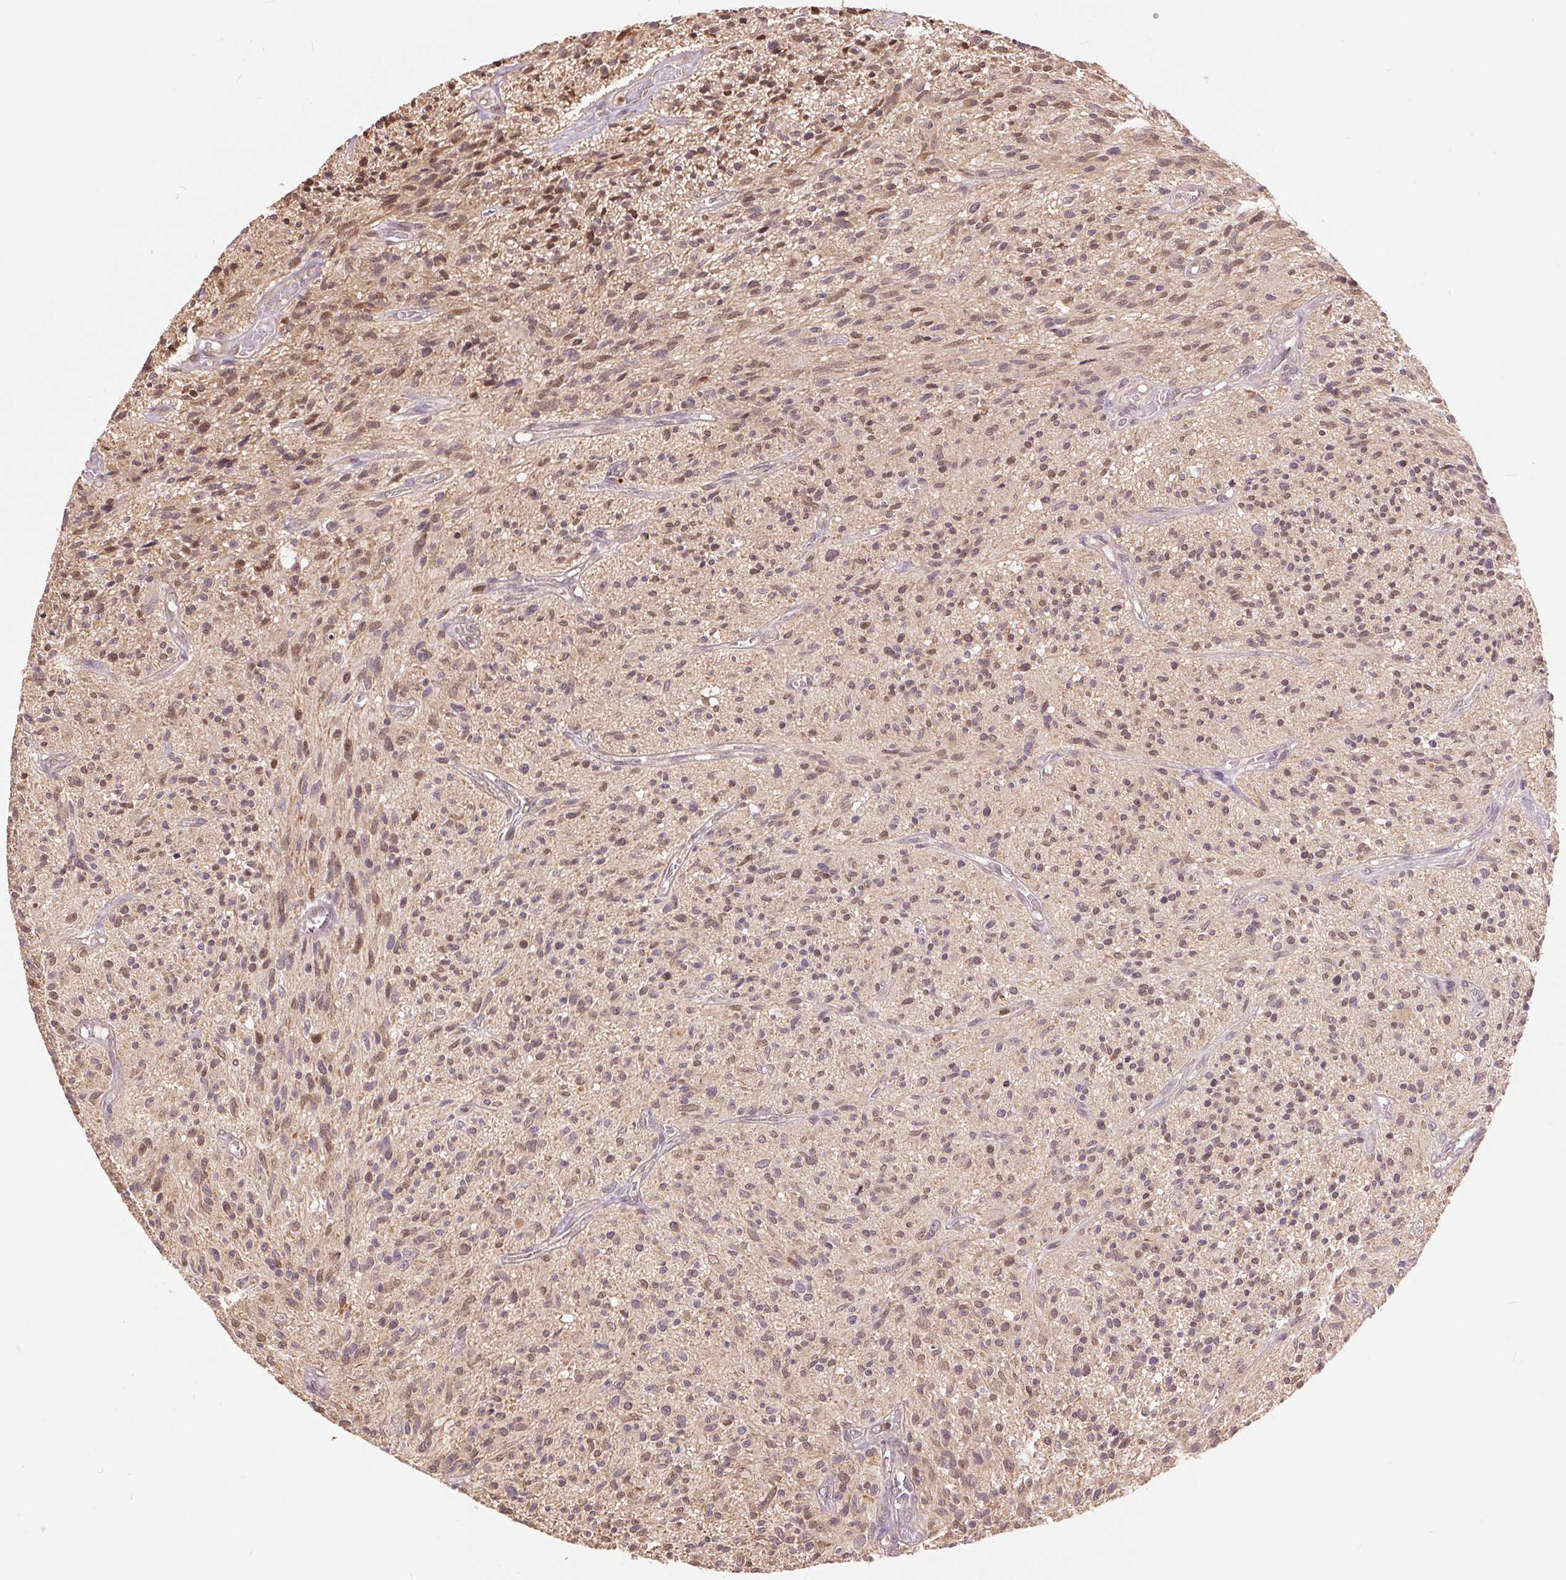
{"staining": {"intensity": "moderate", "quantity": ">75%", "location": "nuclear"}, "tissue": "glioma", "cell_type": "Tumor cells", "image_type": "cancer", "snomed": [{"axis": "morphology", "description": "Glioma, malignant, High grade"}, {"axis": "topography", "description": "Brain"}], "caption": "Tumor cells reveal medium levels of moderate nuclear positivity in approximately >75% of cells in human malignant glioma (high-grade). (DAB IHC, brown staining for protein, blue staining for nuclei).", "gene": "TMEM273", "patient": {"sex": "male", "age": 75}}